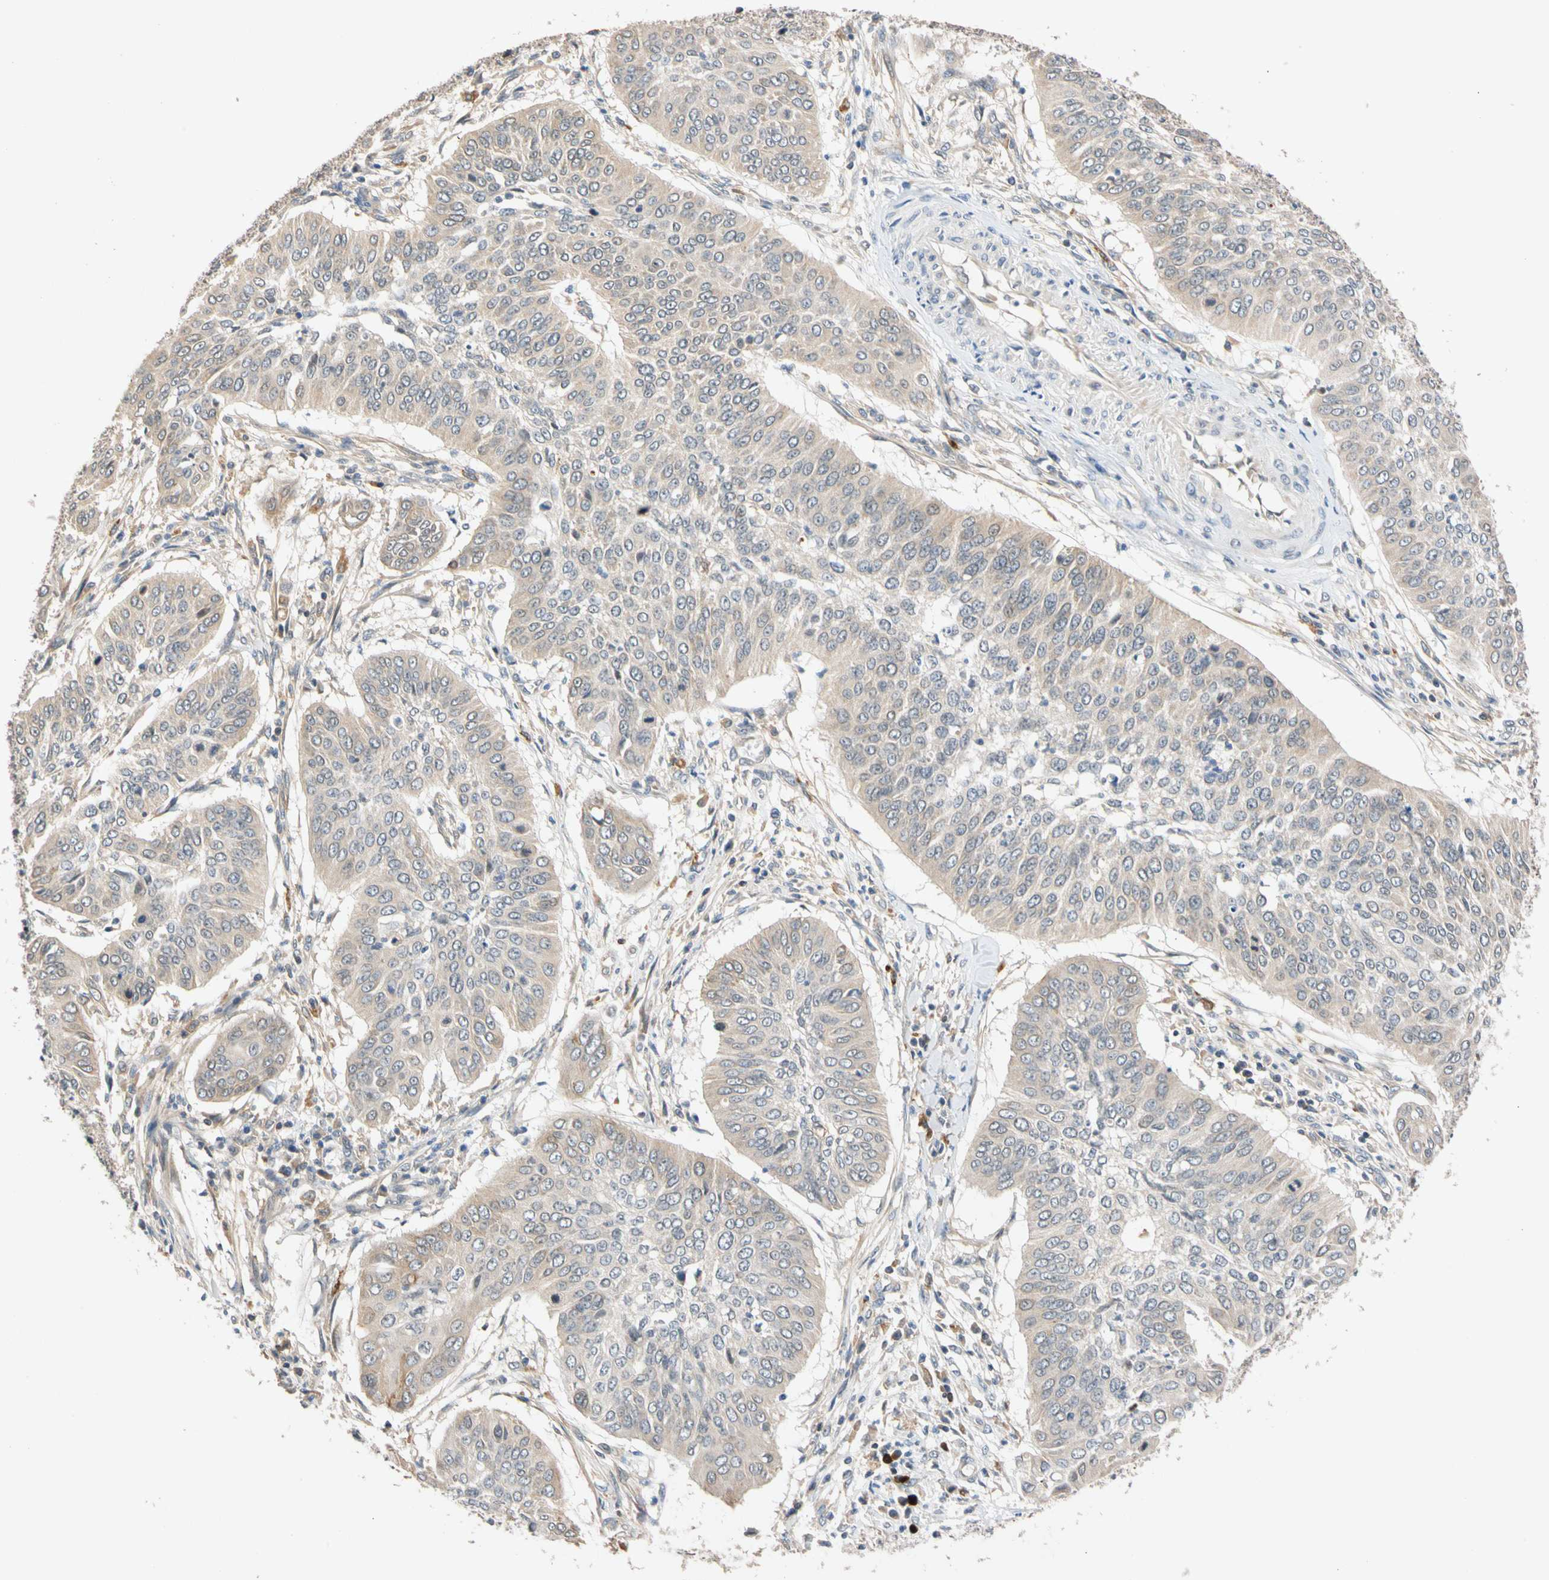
{"staining": {"intensity": "negative", "quantity": "none", "location": "none"}, "tissue": "cervical cancer", "cell_type": "Tumor cells", "image_type": "cancer", "snomed": [{"axis": "morphology", "description": "Normal tissue, NOS"}, {"axis": "morphology", "description": "Squamous cell carcinoma, NOS"}, {"axis": "topography", "description": "Cervix"}], "caption": "This is an immunohistochemistry (IHC) micrograph of human cervical cancer. There is no positivity in tumor cells.", "gene": "CNST", "patient": {"sex": "female", "age": 39}}